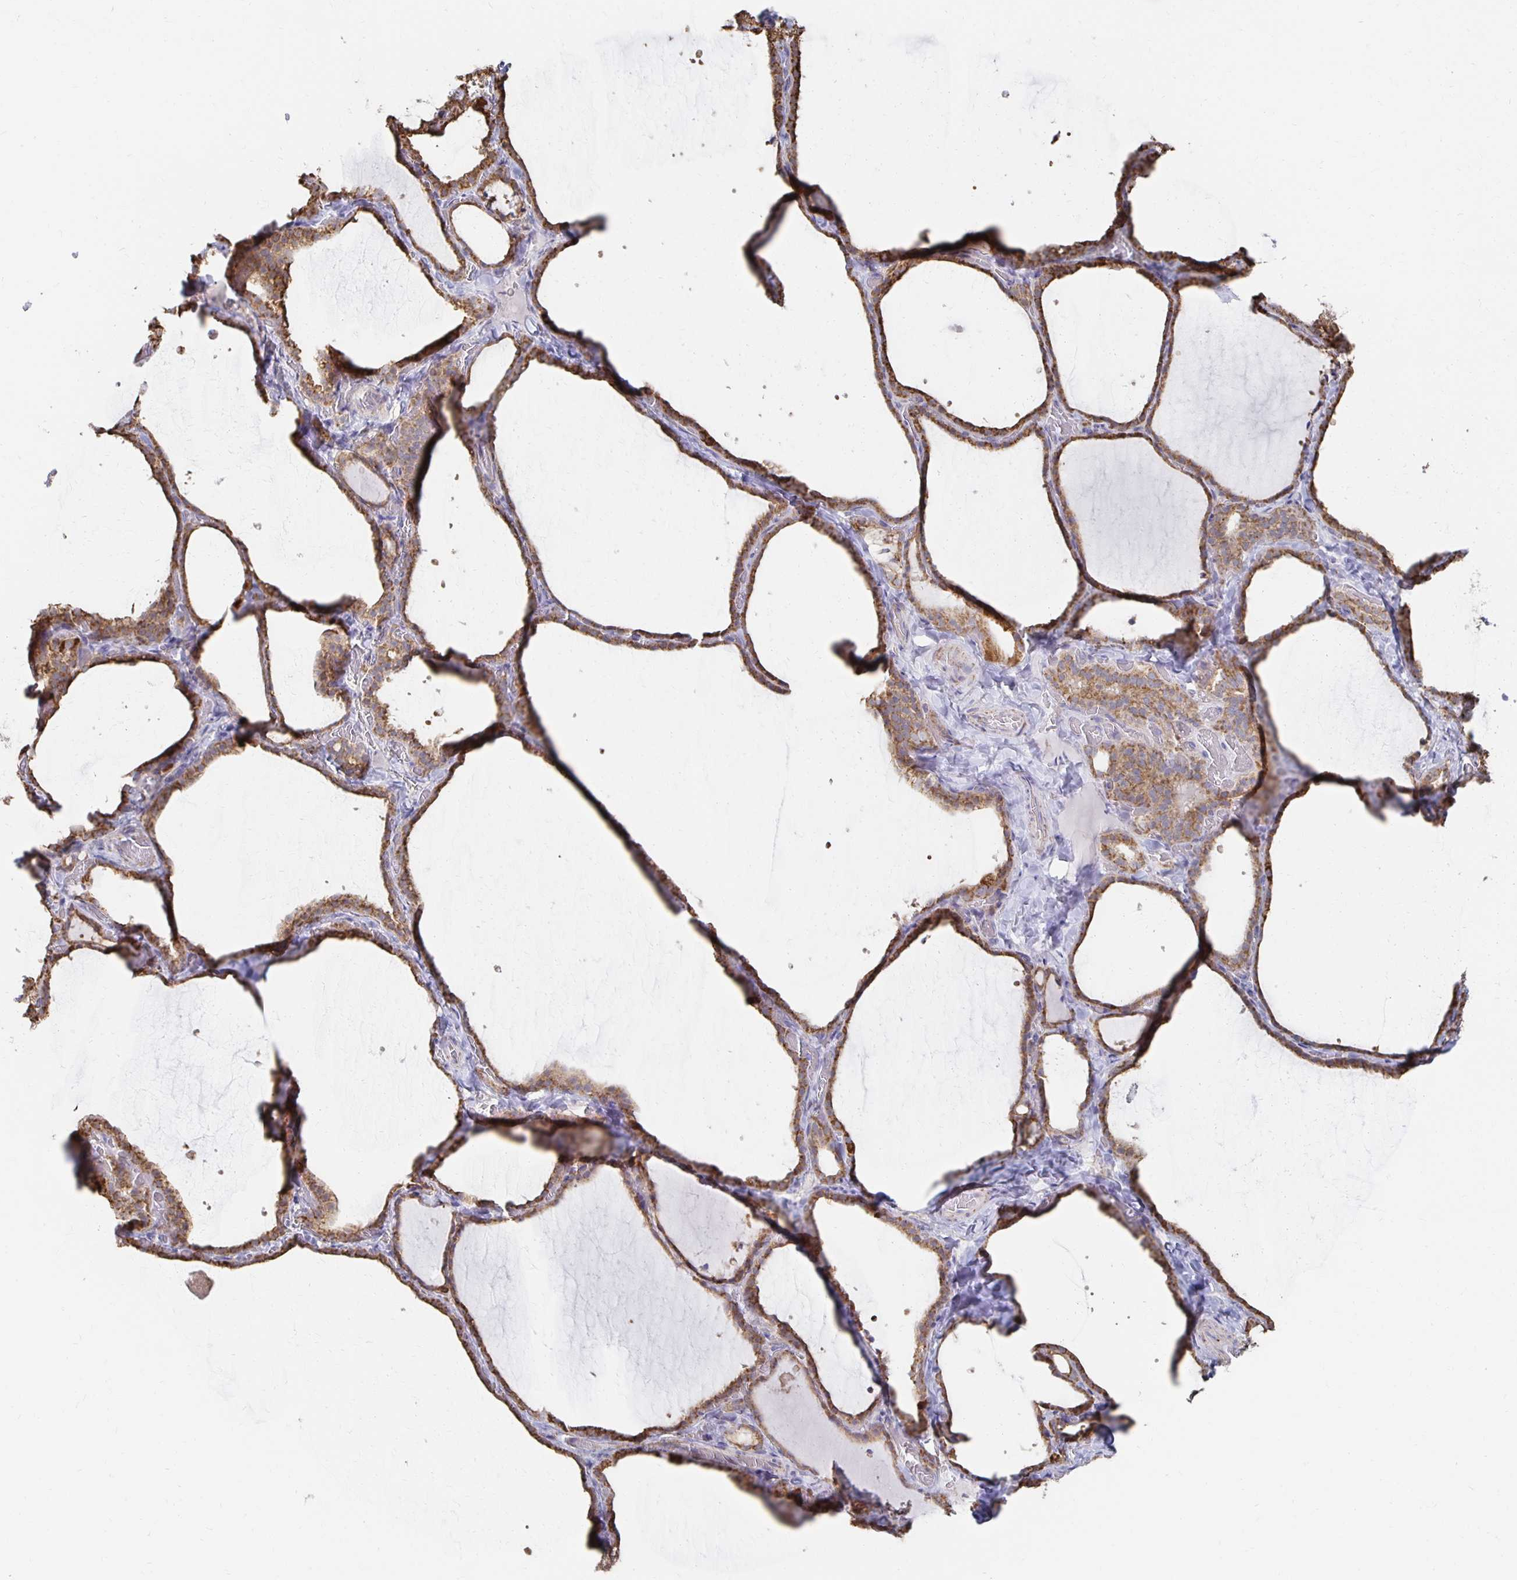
{"staining": {"intensity": "moderate", "quantity": ">75%", "location": "cytoplasmic/membranous"}, "tissue": "thyroid gland", "cell_type": "Glandular cells", "image_type": "normal", "snomed": [{"axis": "morphology", "description": "Normal tissue, NOS"}, {"axis": "topography", "description": "Thyroid gland"}], "caption": "Immunohistochemistry (IHC) (DAB (3,3'-diaminobenzidine)) staining of unremarkable thyroid gland displays moderate cytoplasmic/membranous protein staining in about >75% of glandular cells.", "gene": "NKX2", "patient": {"sex": "female", "age": 22}}